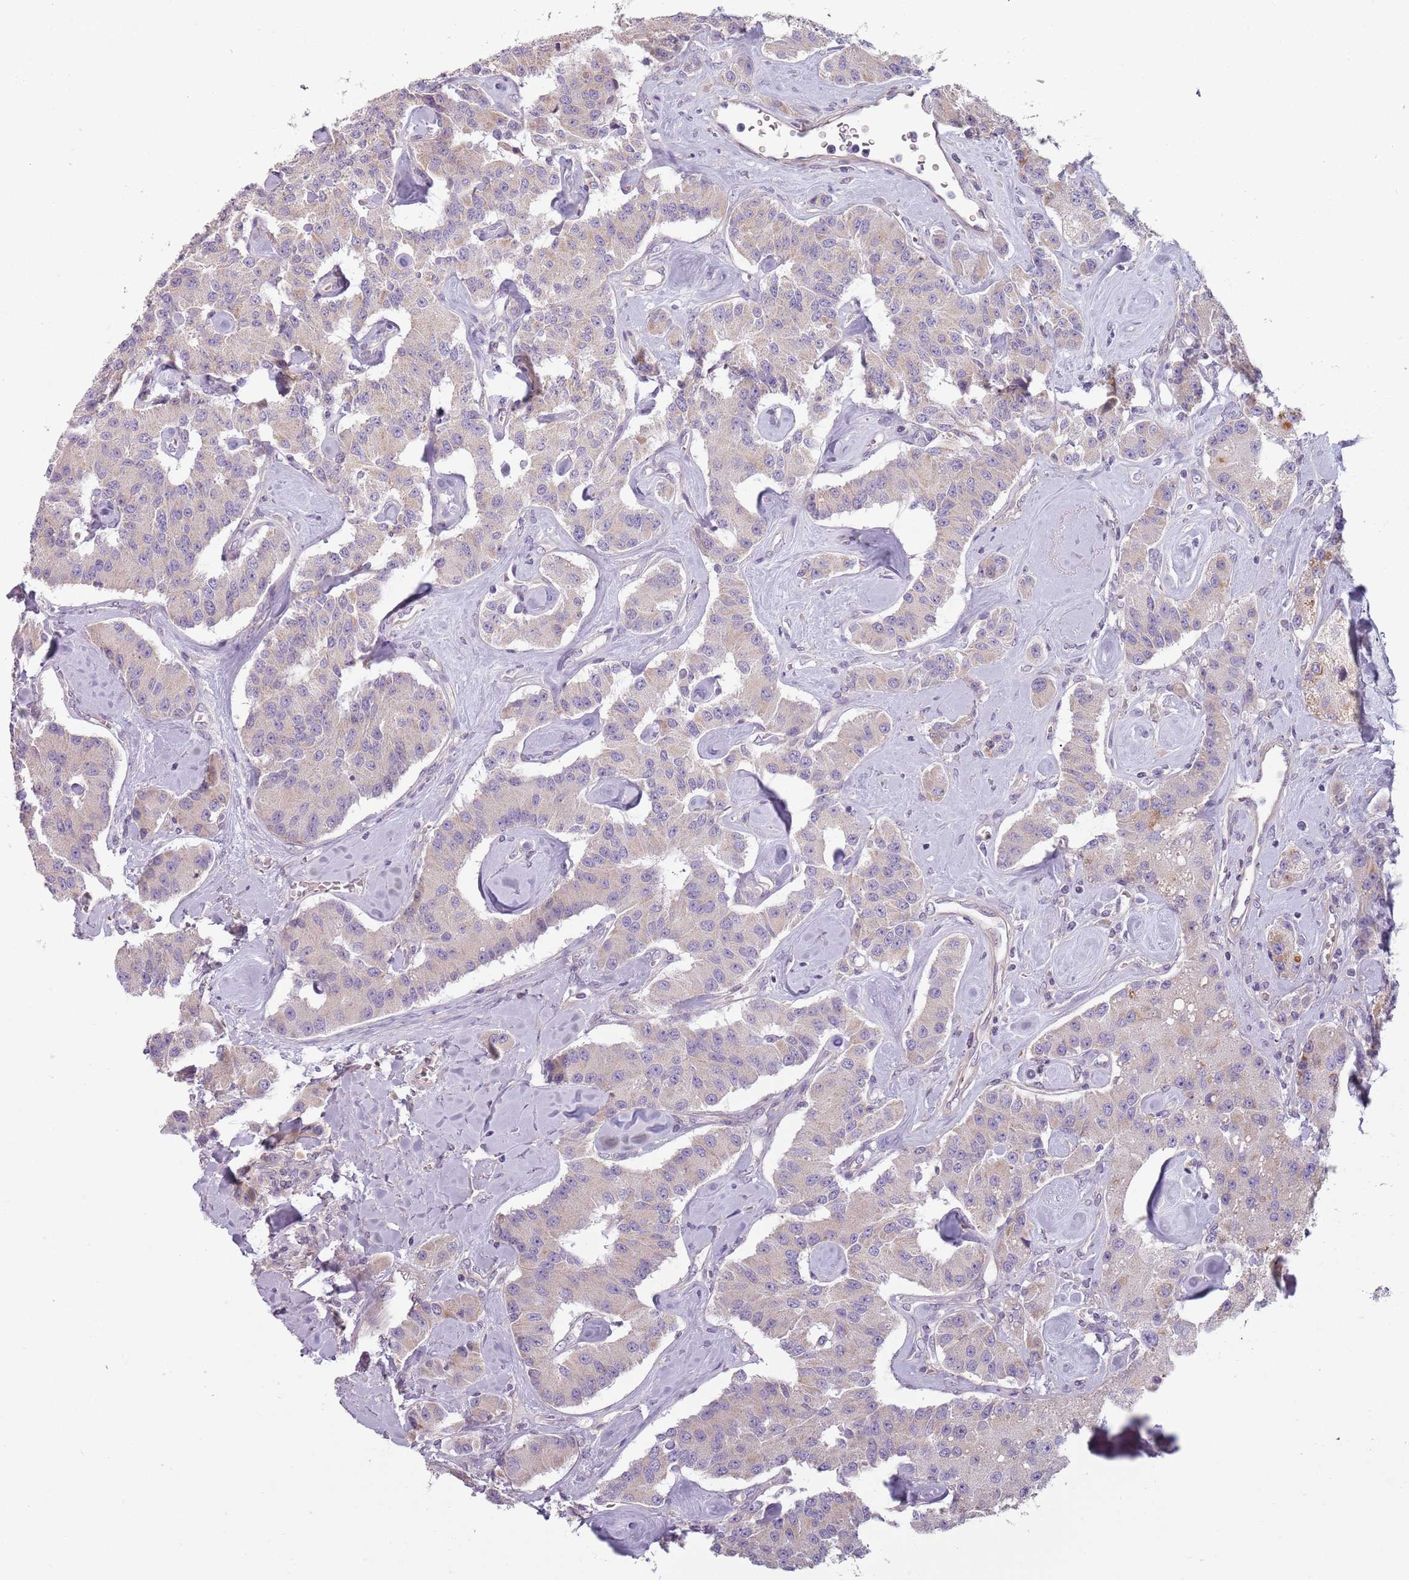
{"staining": {"intensity": "negative", "quantity": "none", "location": "none"}, "tissue": "carcinoid", "cell_type": "Tumor cells", "image_type": "cancer", "snomed": [{"axis": "morphology", "description": "Carcinoid, malignant, NOS"}, {"axis": "topography", "description": "Pancreas"}], "caption": "DAB immunohistochemical staining of human carcinoid reveals no significant expression in tumor cells.", "gene": "TLCD2", "patient": {"sex": "male", "age": 41}}